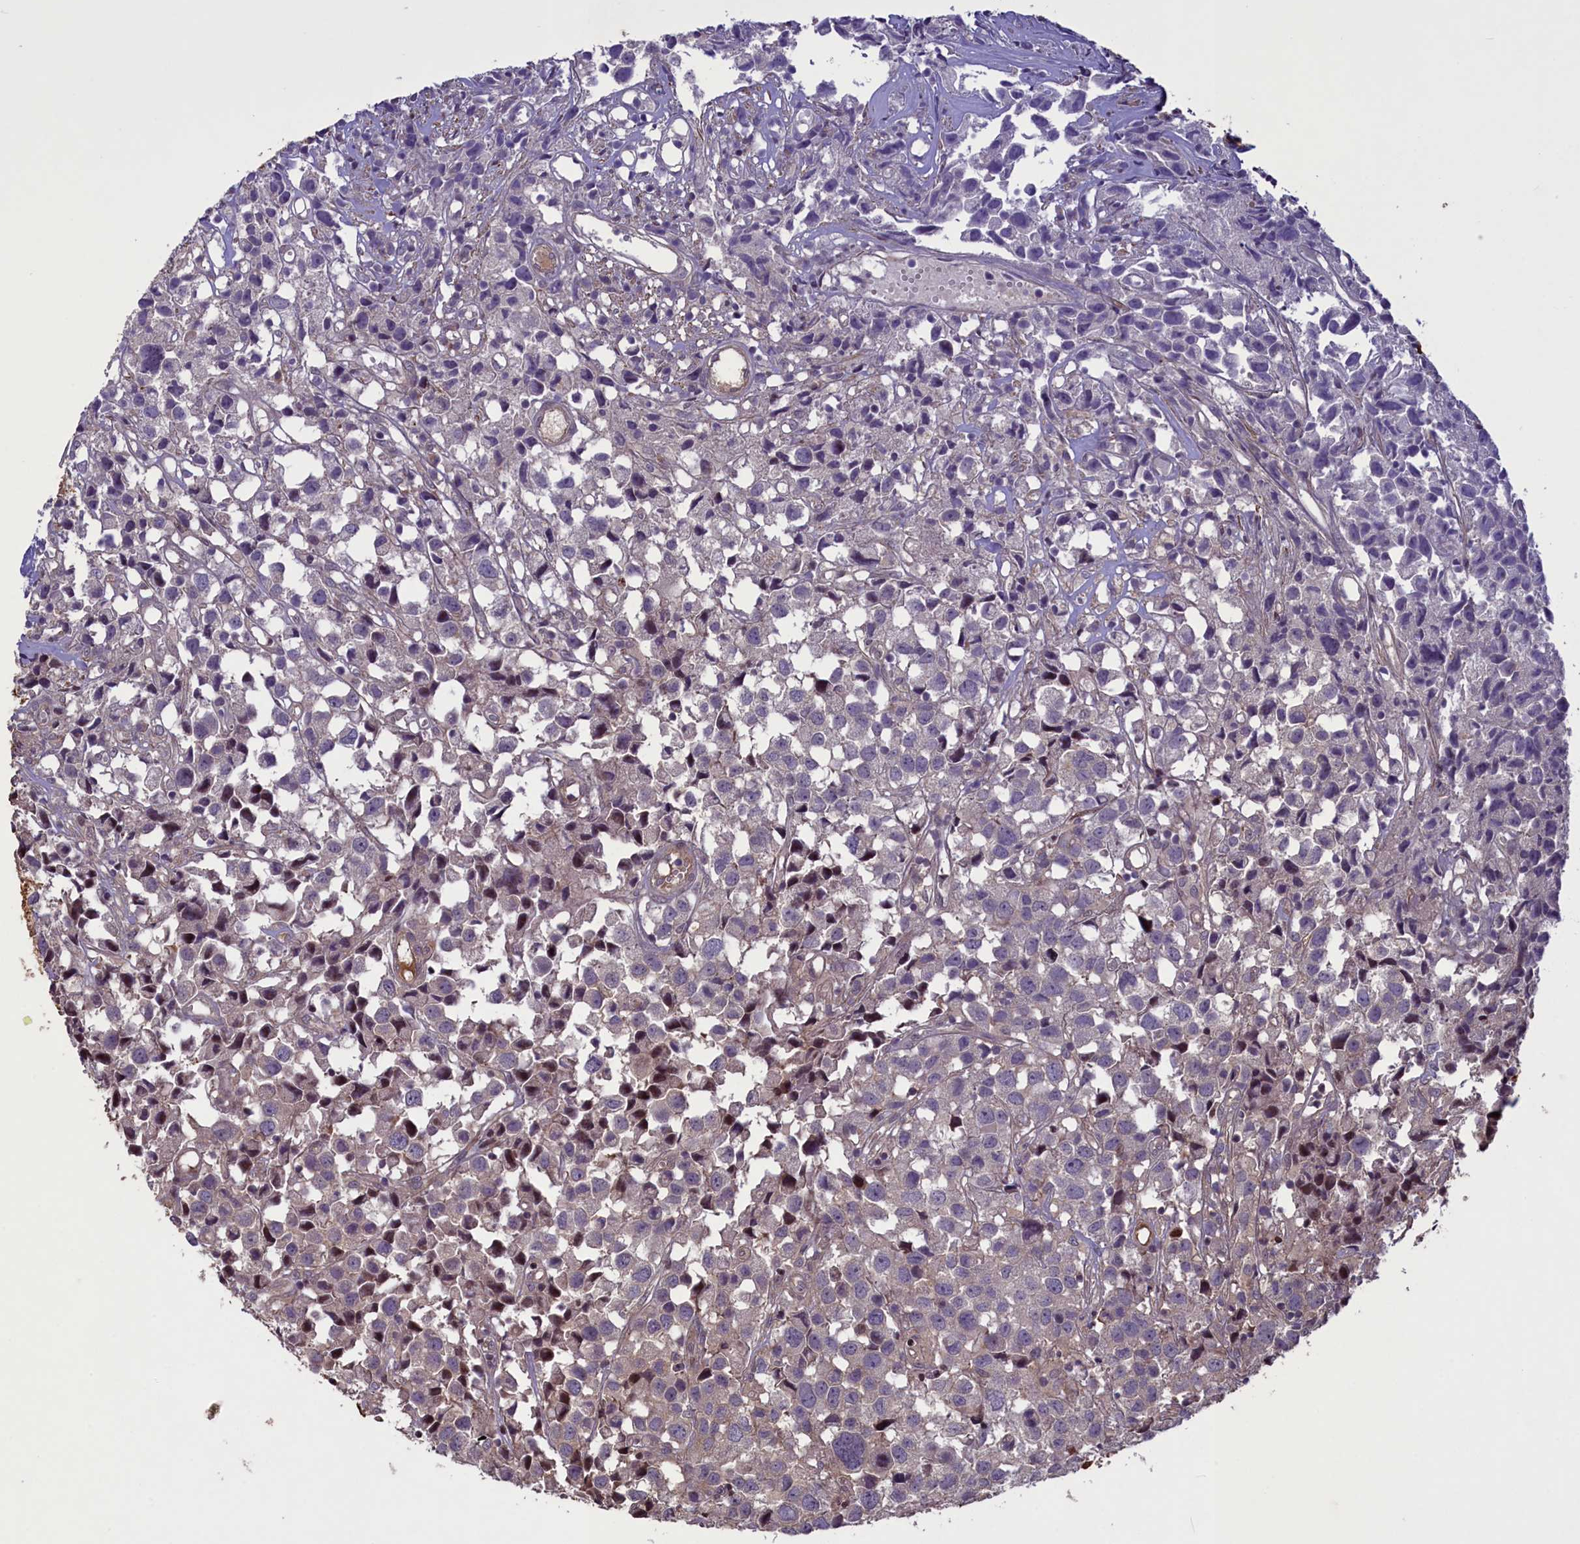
{"staining": {"intensity": "negative", "quantity": "none", "location": "none"}, "tissue": "urothelial cancer", "cell_type": "Tumor cells", "image_type": "cancer", "snomed": [{"axis": "morphology", "description": "Urothelial carcinoma, High grade"}, {"axis": "topography", "description": "Urinary bladder"}], "caption": "Immunohistochemistry histopathology image of neoplastic tissue: high-grade urothelial carcinoma stained with DAB (3,3'-diaminobenzidine) displays no significant protein positivity in tumor cells. (Stains: DAB IHC with hematoxylin counter stain, Microscopy: brightfield microscopy at high magnification).", "gene": "MAN2C1", "patient": {"sex": "female", "age": 75}}